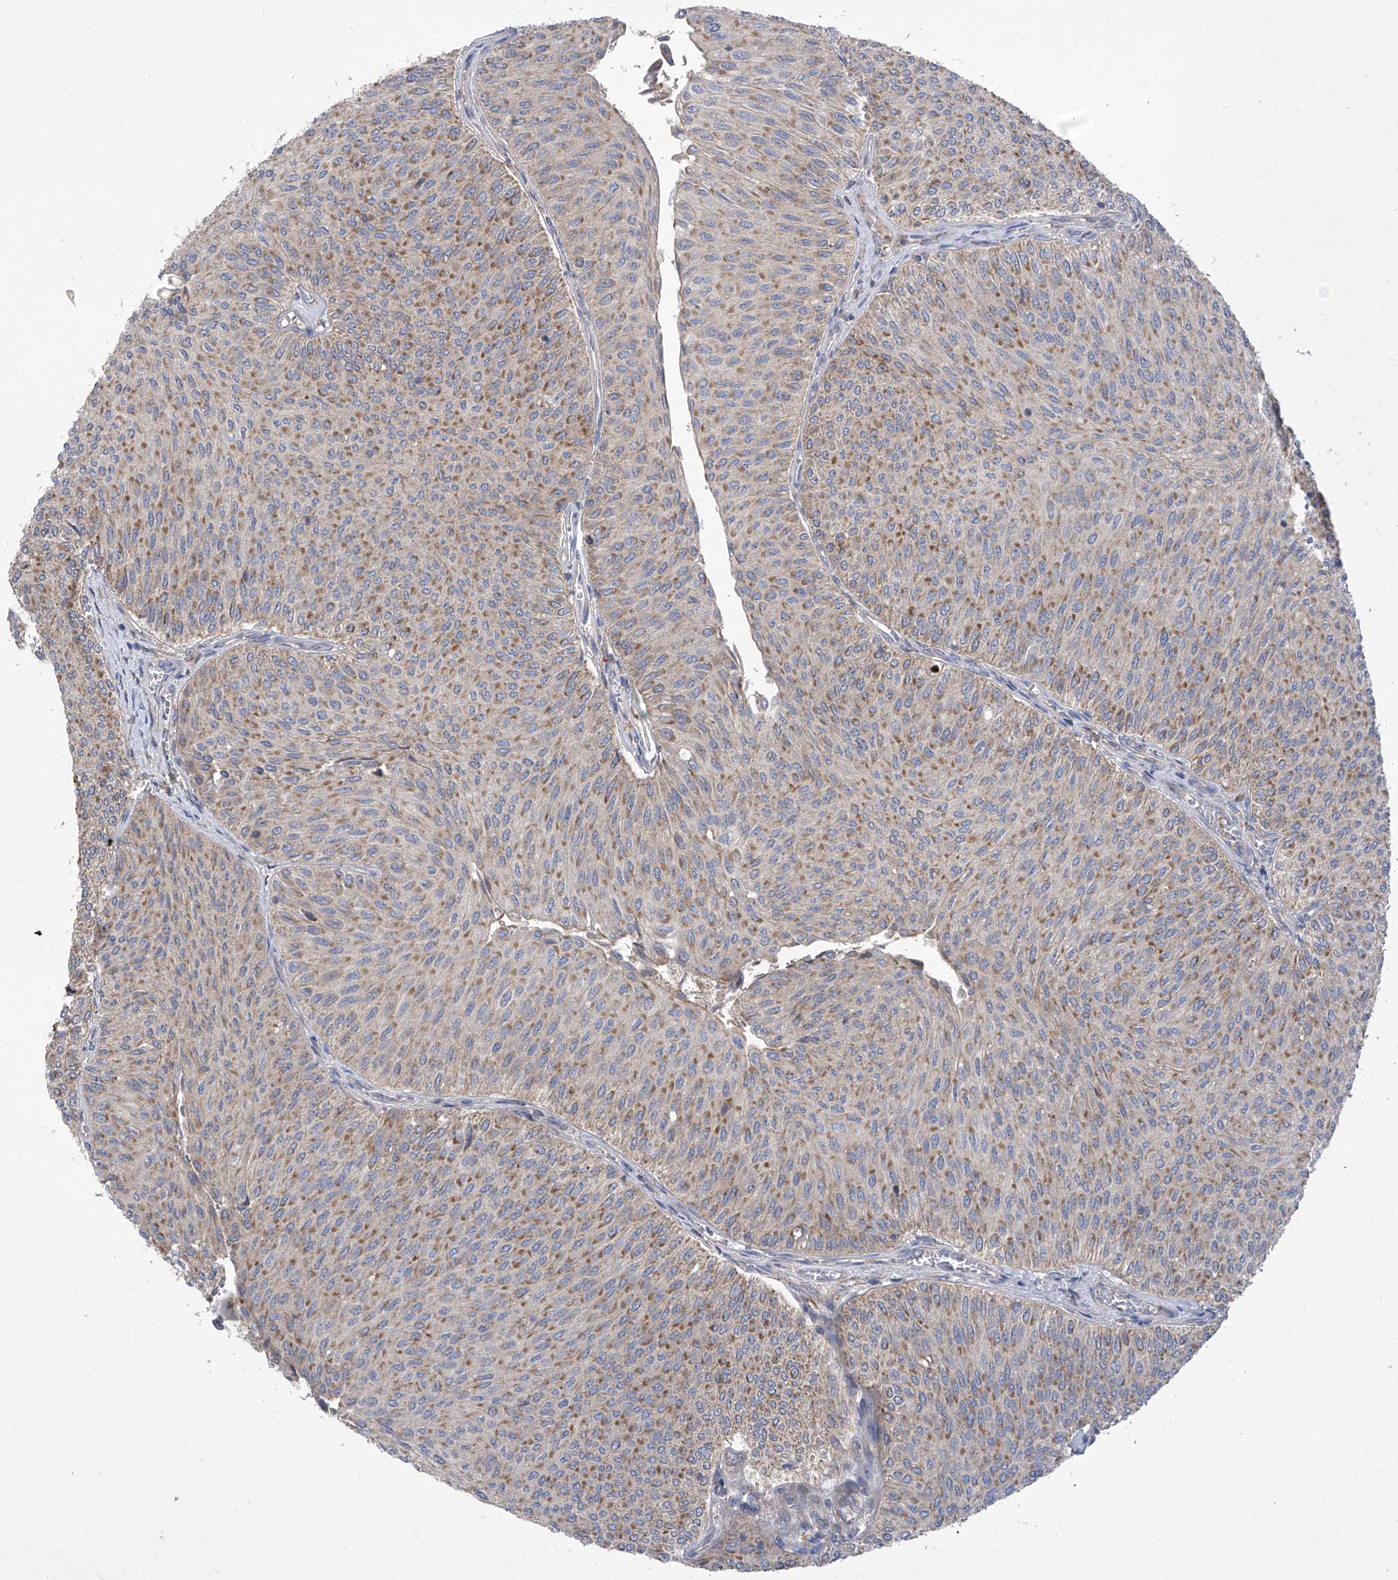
{"staining": {"intensity": "moderate", "quantity": ">75%", "location": "cytoplasmic/membranous"}, "tissue": "urothelial cancer", "cell_type": "Tumor cells", "image_type": "cancer", "snomed": [{"axis": "morphology", "description": "Urothelial carcinoma, Low grade"}, {"axis": "topography", "description": "Urinary bladder"}], "caption": "Protein expression analysis of human urothelial cancer reveals moderate cytoplasmic/membranous positivity in approximately >75% of tumor cells. (Stains: DAB (3,3'-diaminobenzidine) in brown, nuclei in blue, Microscopy: brightfield microscopy at high magnification).", "gene": "COQ3", "patient": {"sex": "male", "age": 78}}